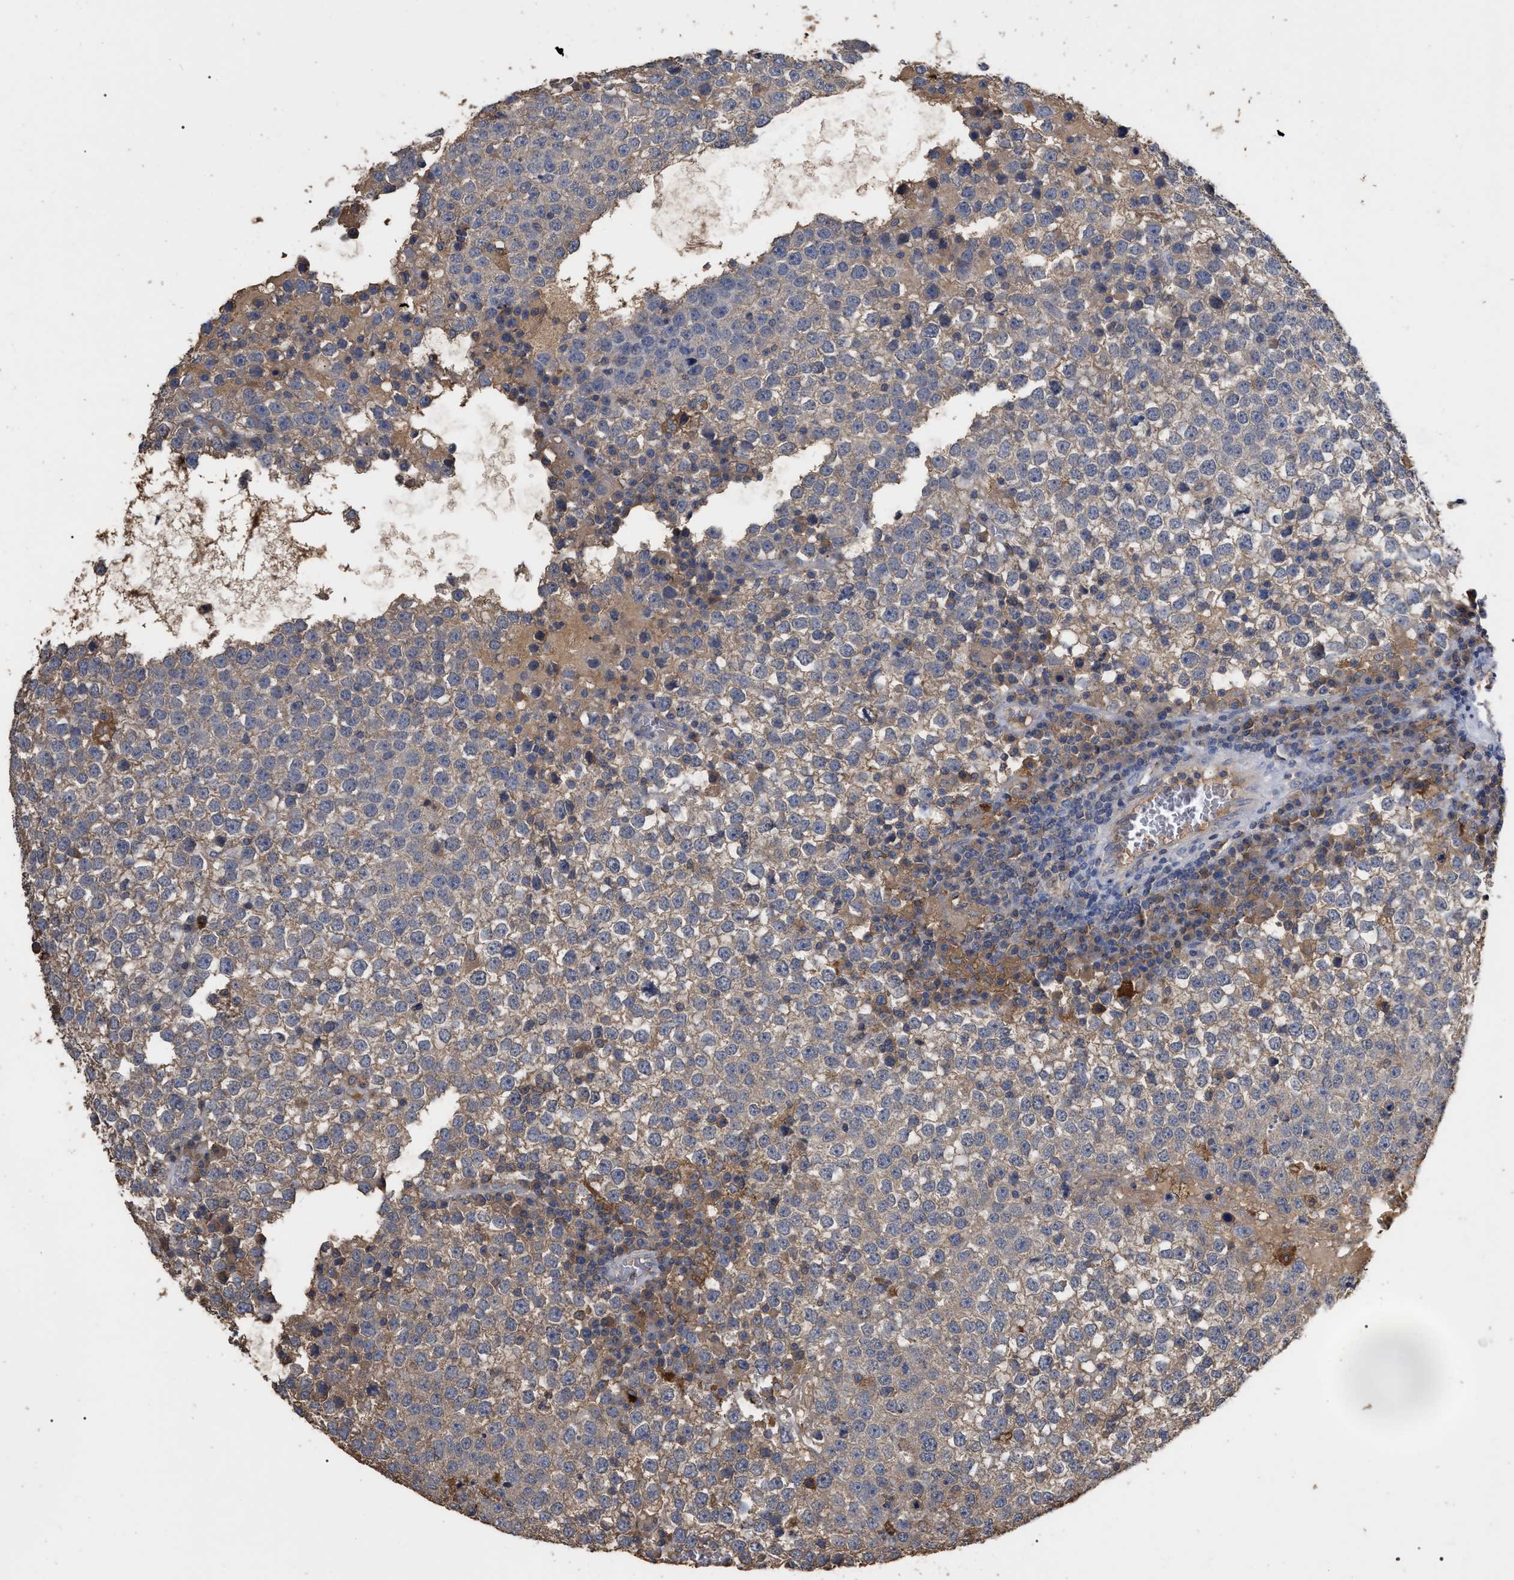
{"staining": {"intensity": "weak", "quantity": "25%-75%", "location": "cytoplasmic/membranous"}, "tissue": "testis cancer", "cell_type": "Tumor cells", "image_type": "cancer", "snomed": [{"axis": "morphology", "description": "Seminoma, NOS"}, {"axis": "topography", "description": "Testis"}], "caption": "Seminoma (testis) stained for a protein reveals weak cytoplasmic/membranous positivity in tumor cells. (IHC, brightfield microscopy, high magnification).", "gene": "GPR179", "patient": {"sex": "male", "age": 65}}